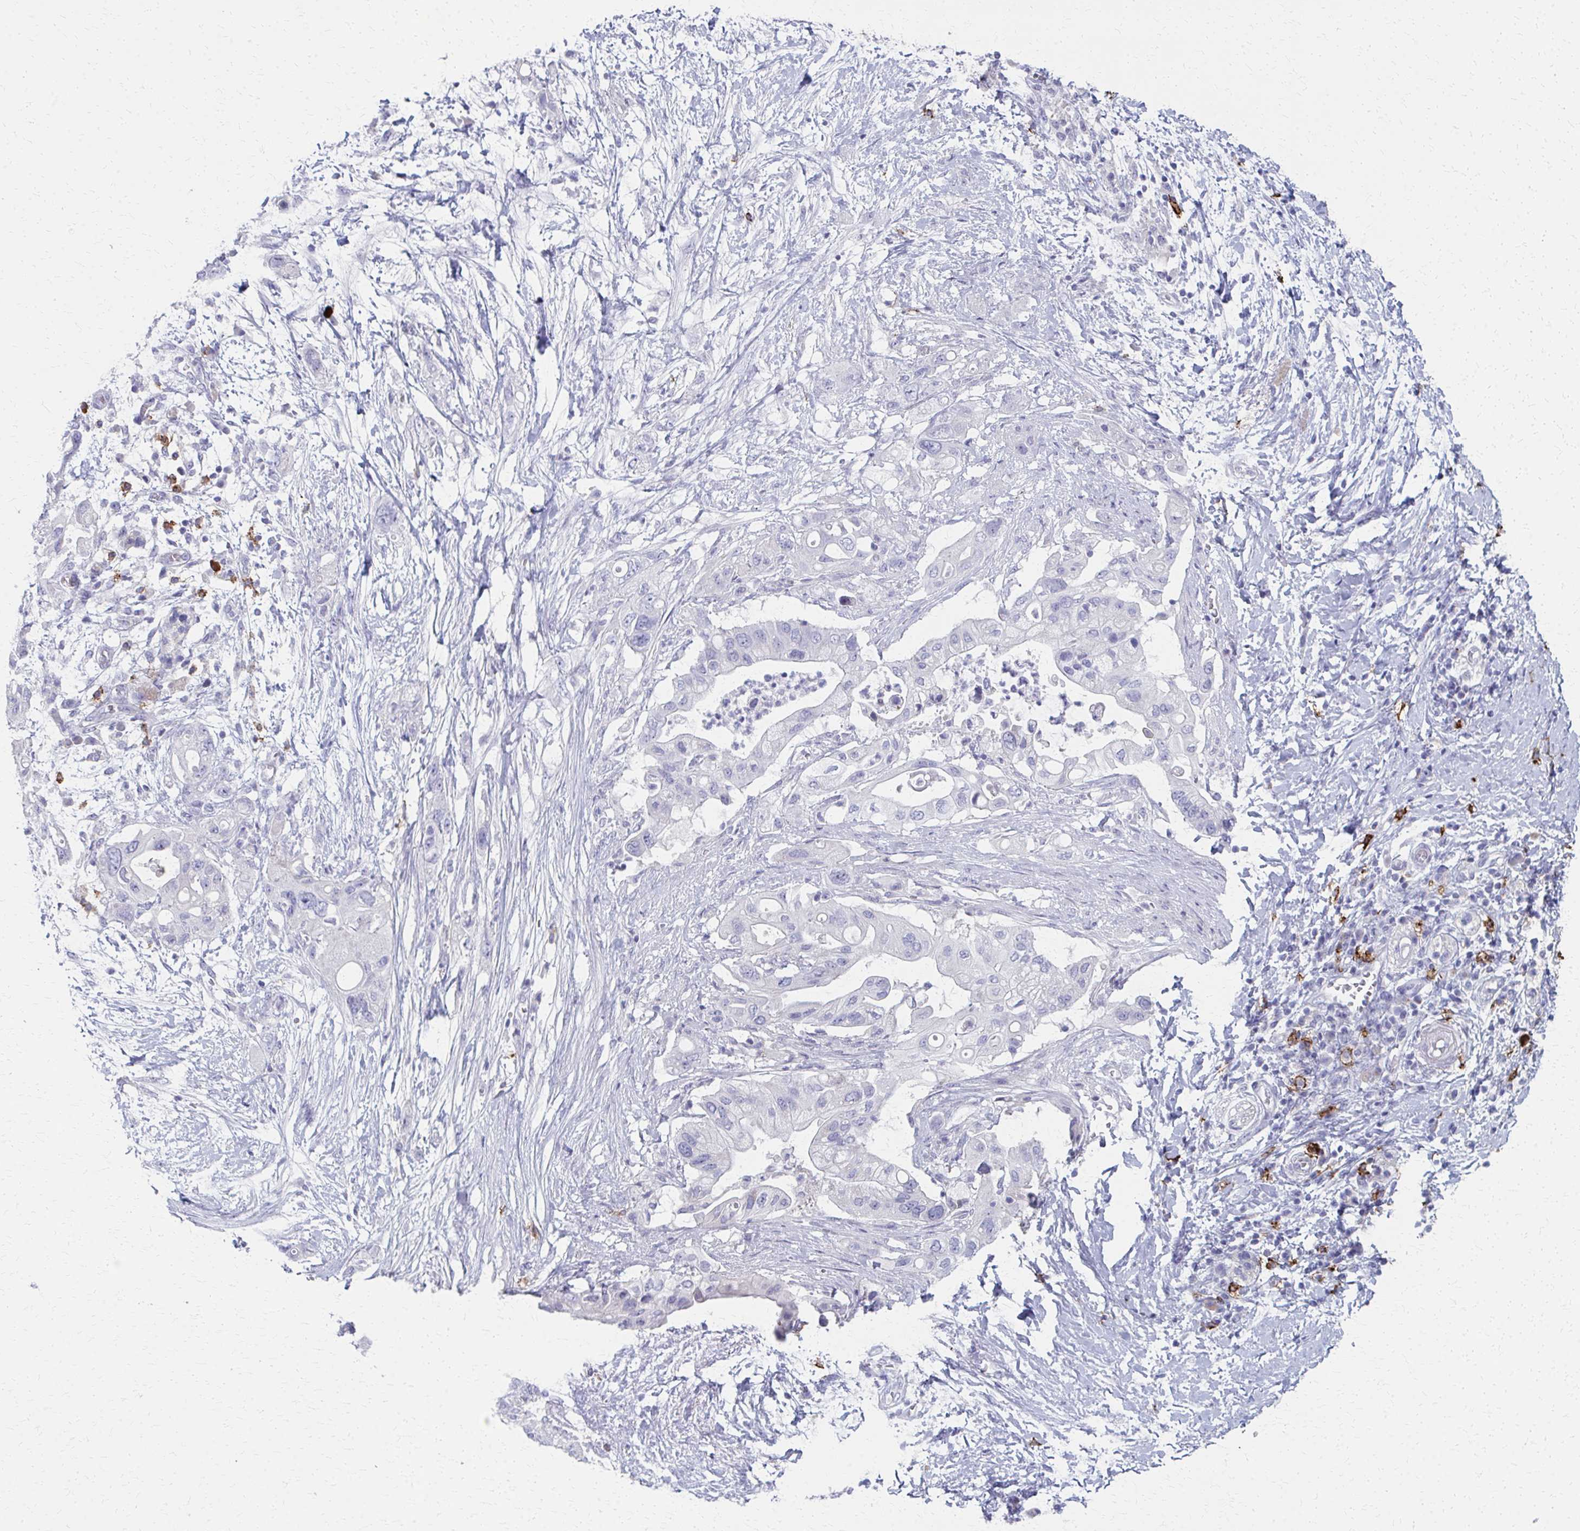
{"staining": {"intensity": "negative", "quantity": "none", "location": "none"}, "tissue": "pancreatic cancer", "cell_type": "Tumor cells", "image_type": "cancer", "snomed": [{"axis": "morphology", "description": "Adenocarcinoma, NOS"}, {"axis": "topography", "description": "Pancreas"}], "caption": "A micrograph of human pancreatic cancer (adenocarcinoma) is negative for staining in tumor cells. Nuclei are stained in blue.", "gene": "MS4A2", "patient": {"sex": "female", "age": 72}}